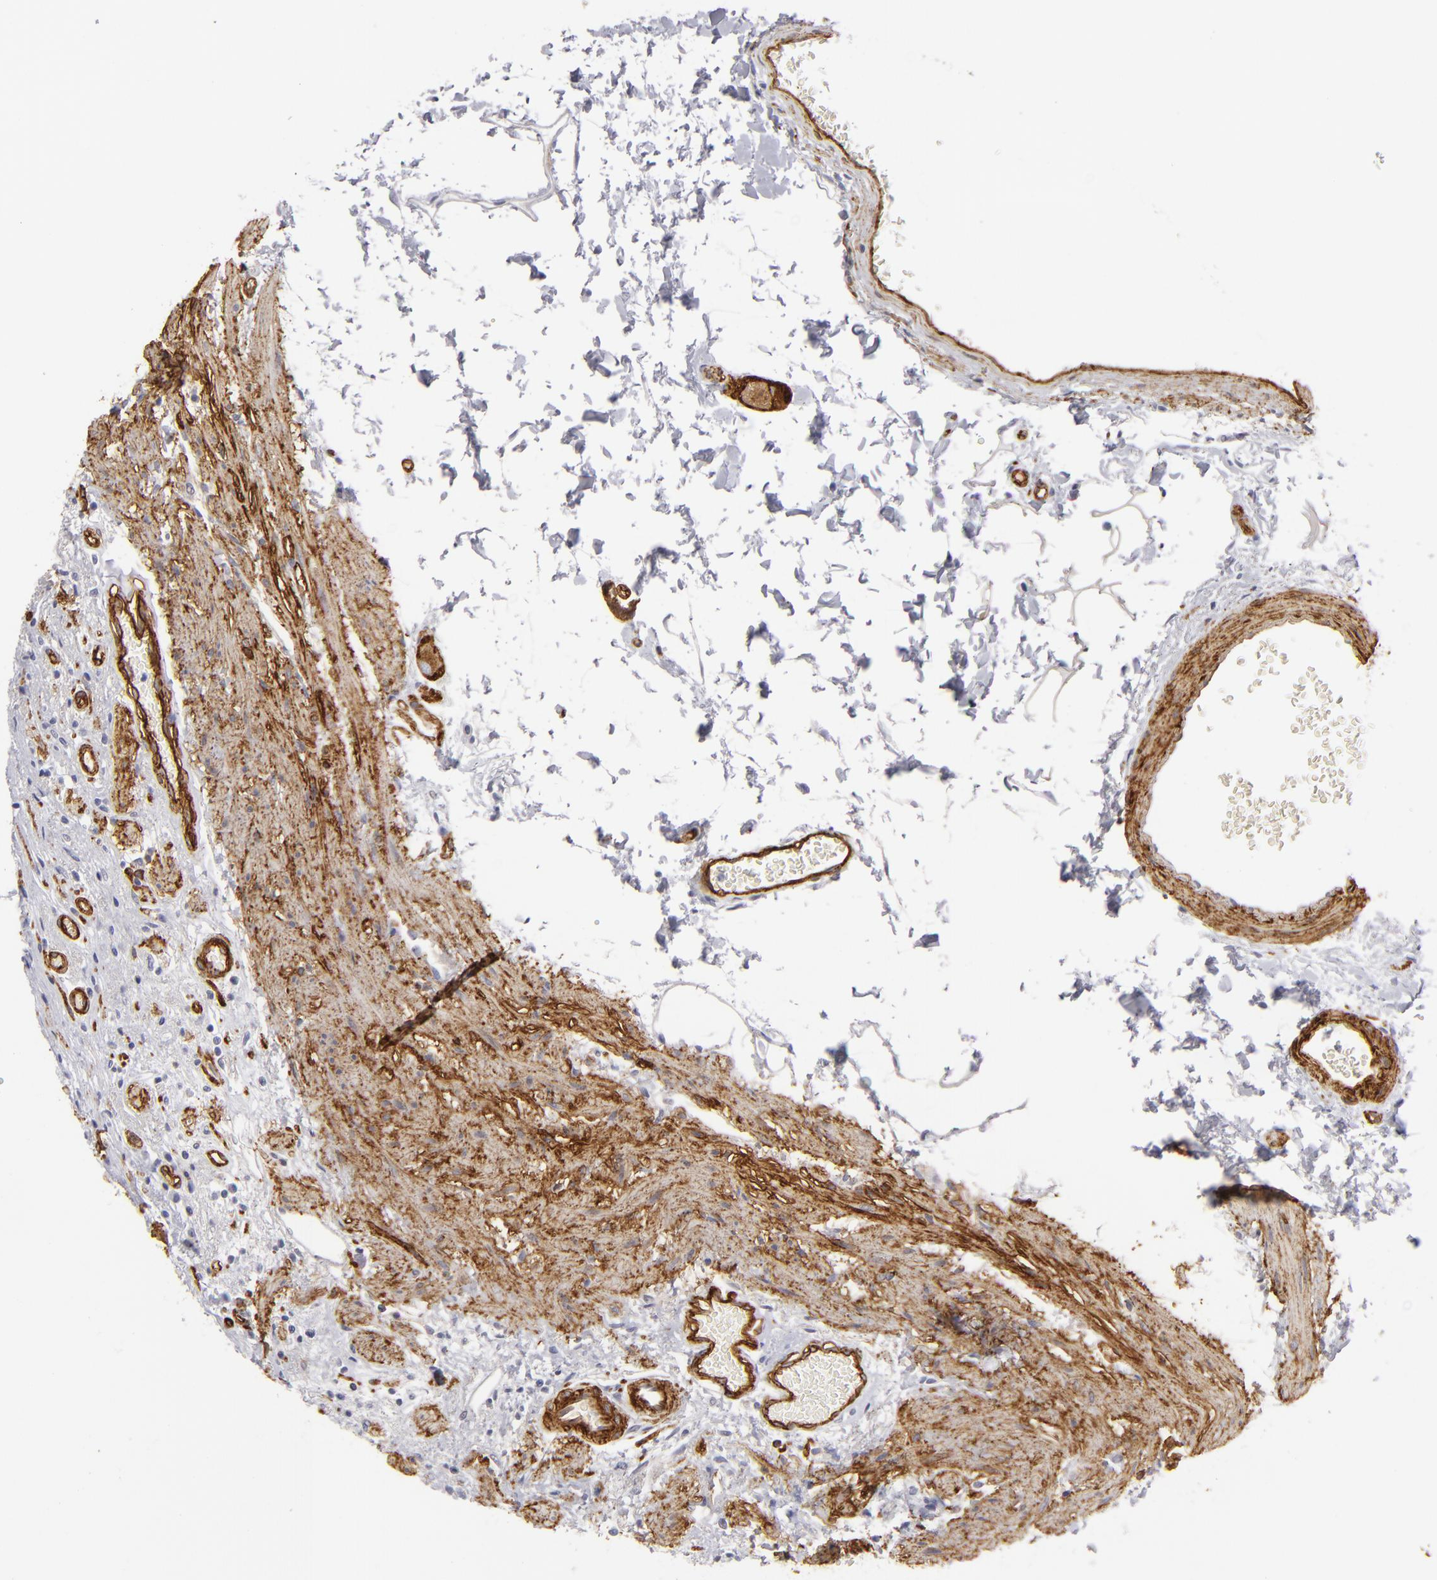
{"staining": {"intensity": "negative", "quantity": "none", "location": "none"}, "tissue": "stomach", "cell_type": "Glandular cells", "image_type": "normal", "snomed": [{"axis": "morphology", "description": "Normal tissue, NOS"}, {"axis": "morphology", "description": "Inflammation, NOS"}, {"axis": "topography", "description": "Stomach, lower"}], "caption": "An immunohistochemistry photomicrograph of unremarkable stomach is shown. There is no staining in glandular cells of stomach.", "gene": "MCAM", "patient": {"sex": "male", "age": 59}}